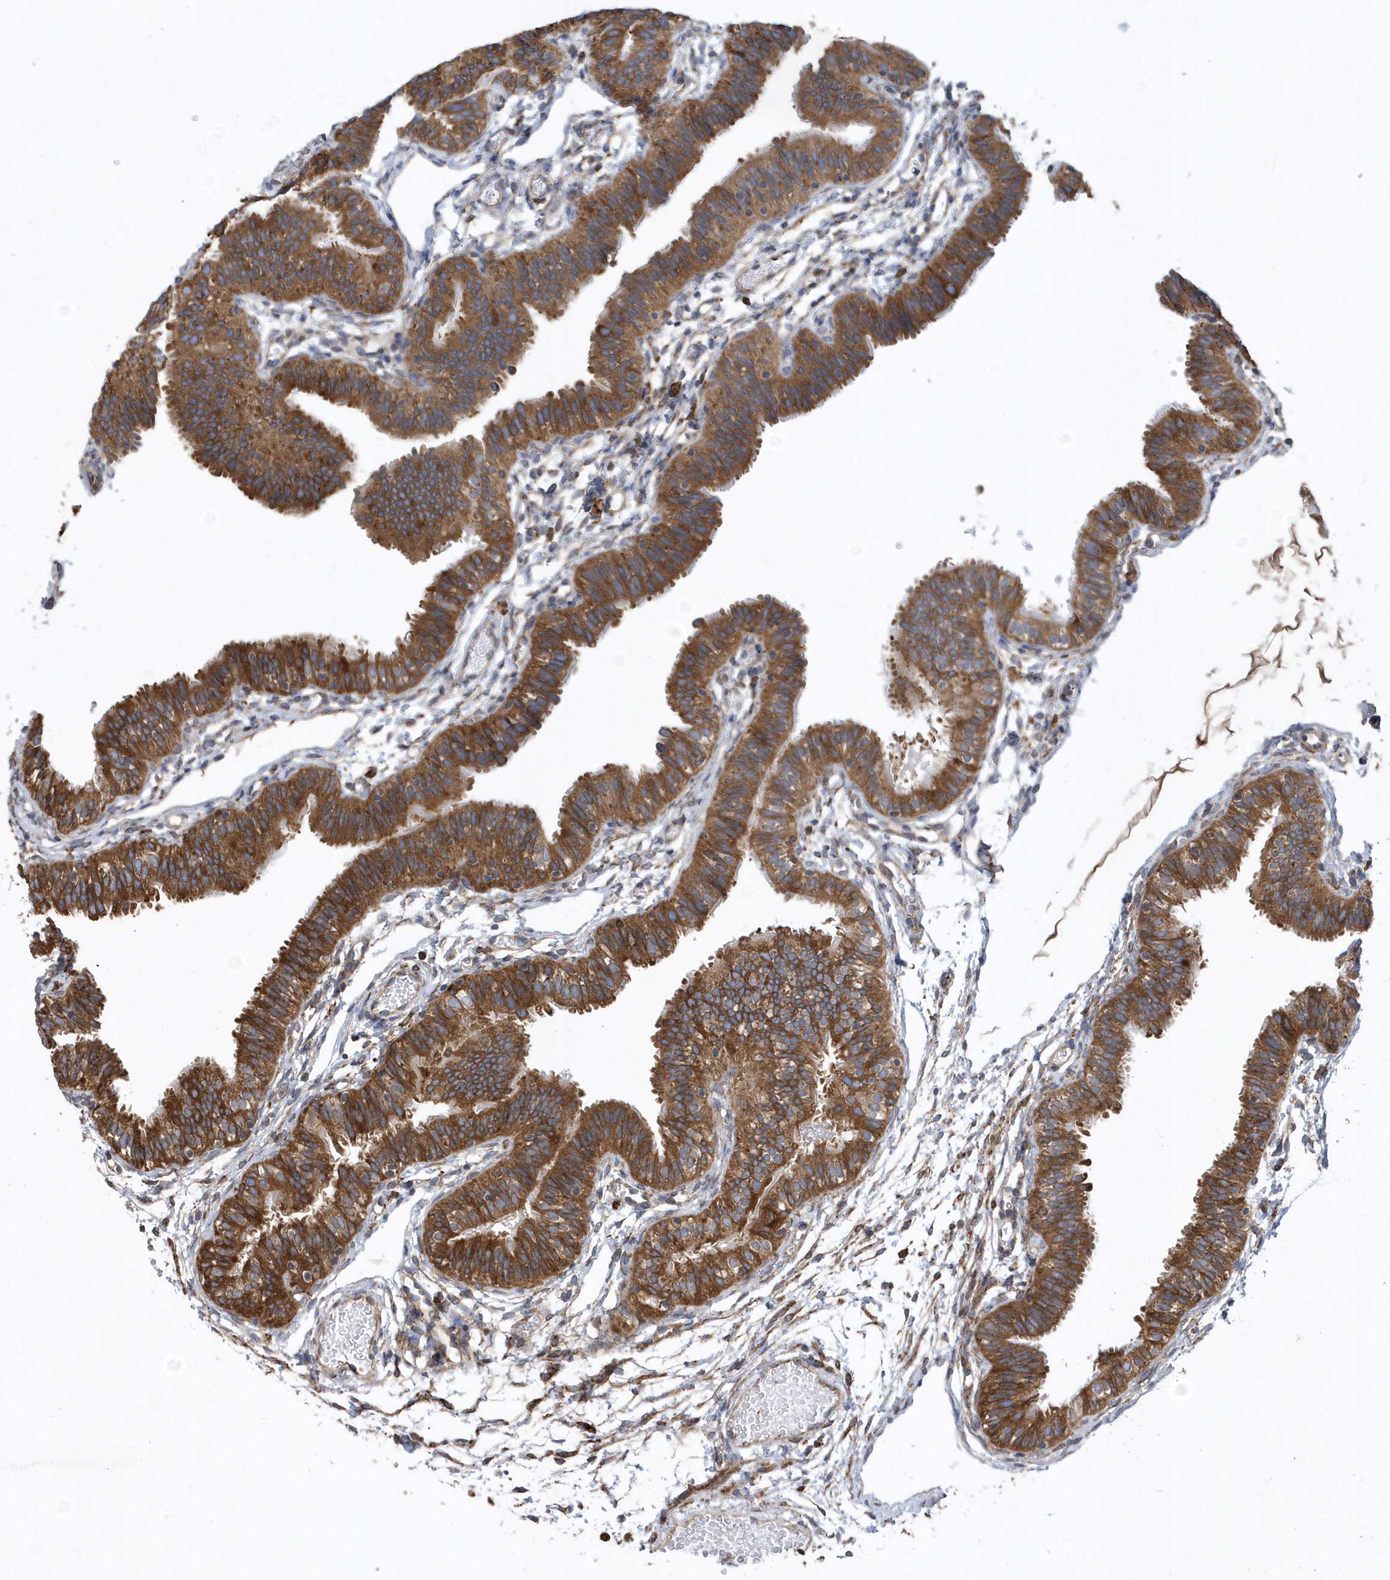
{"staining": {"intensity": "strong", "quantity": ">75%", "location": "cytoplasmic/membranous"}, "tissue": "fallopian tube", "cell_type": "Glandular cells", "image_type": "normal", "snomed": [{"axis": "morphology", "description": "Normal tissue, NOS"}, {"axis": "topography", "description": "Fallopian tube"}], "caption": "DAB immunohistochemical staining of unremarkable human fallopian tube demonstrates strong cytoplasmic/membranous protein staining in approximately >75% of glandular cells.", "gene": "VAMP7", "patient": {"sex": "female", "age": 35}}